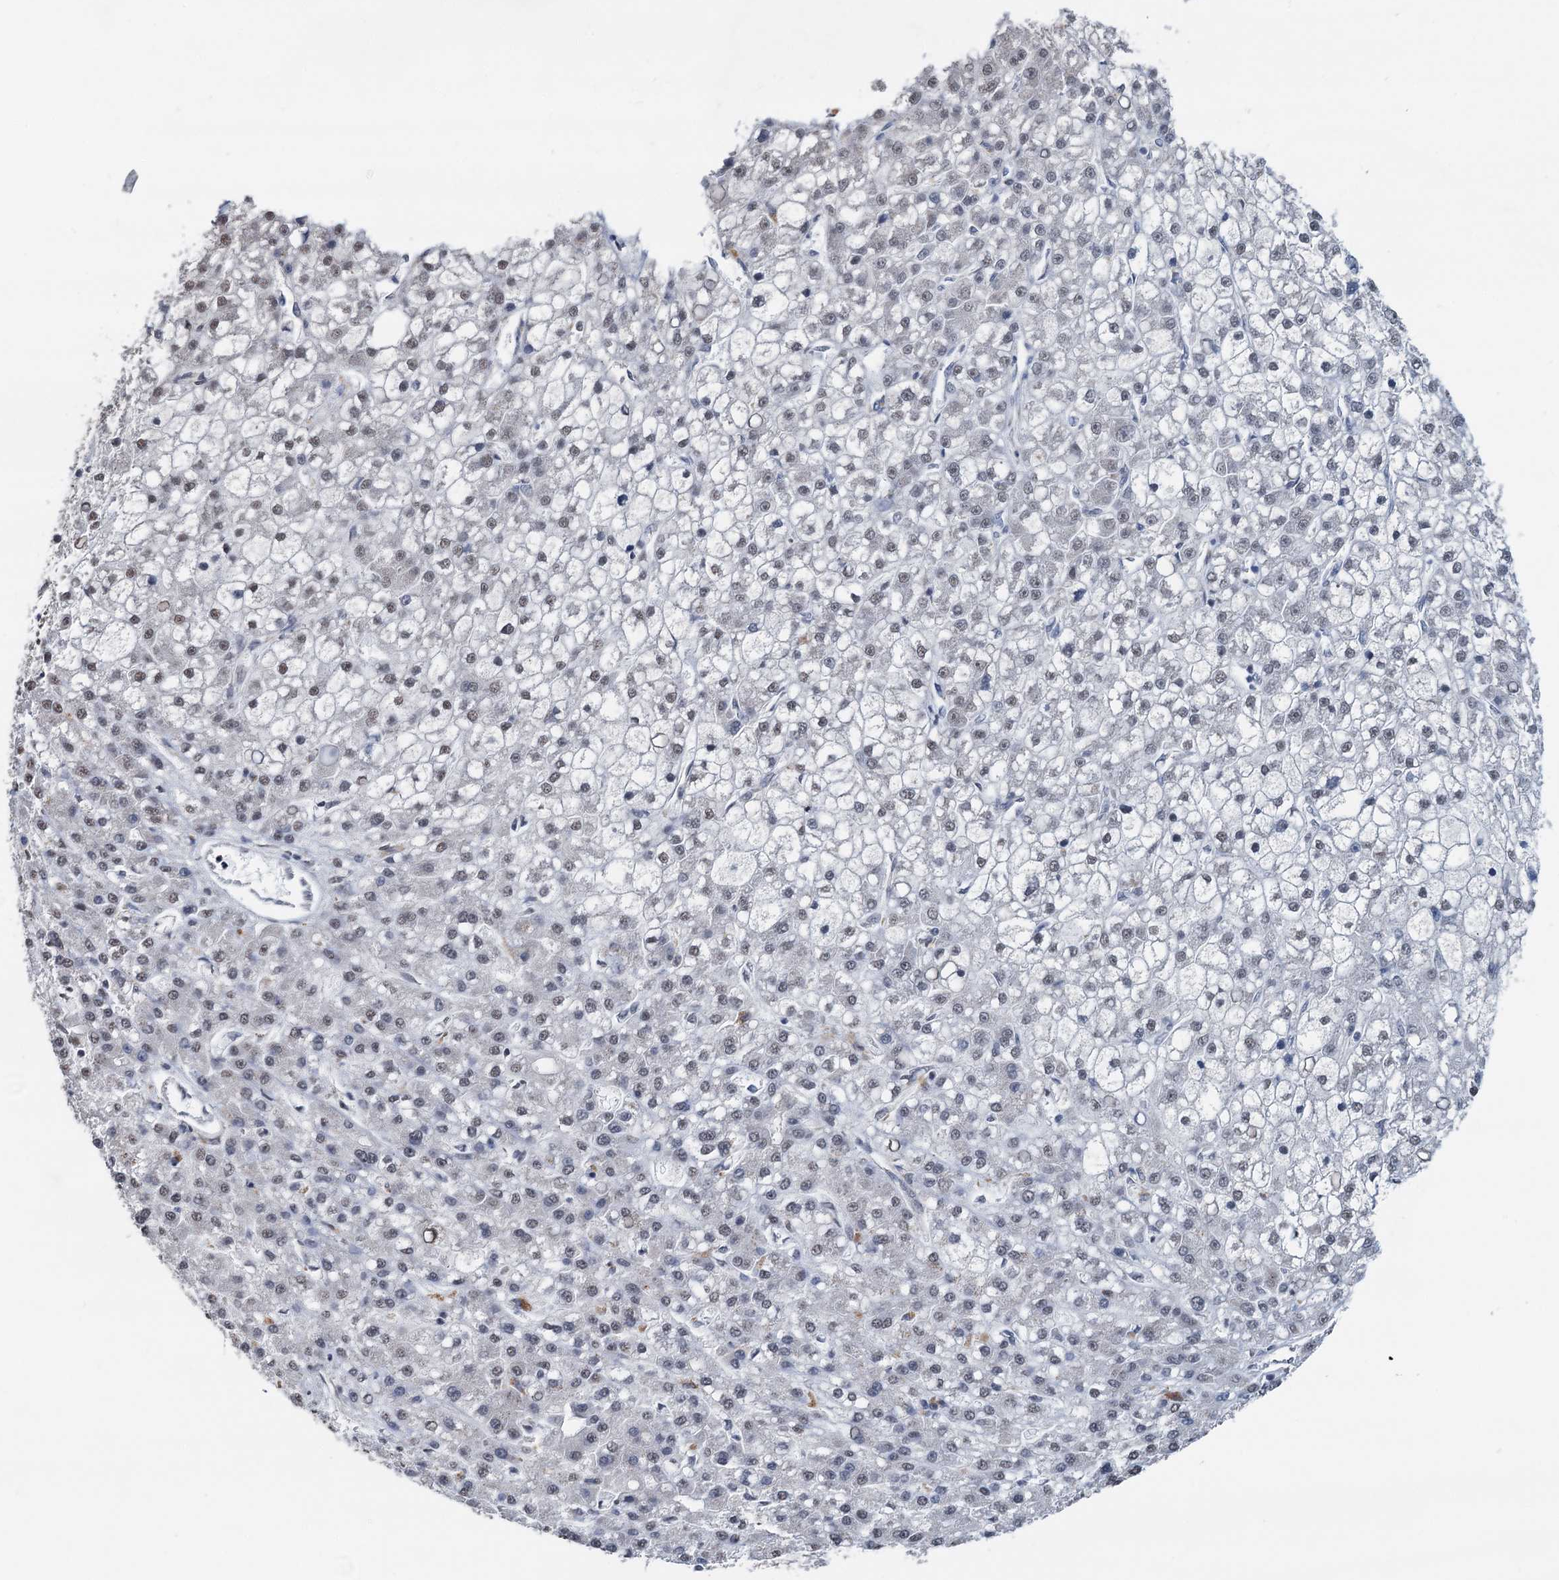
{"staining": {"intensity": "weak", "quantity": "<25%", "location": "nuclear"}, "tissue": "liver cancer", "cell_type": "Tumor cells", "image_type": "cancer", "snomed": [{"axis": "morphology", "description": "Carcinoma, Hepatocellular, NOS"}, {"axis": "topography", "description": "Liver"}], "caption": "Hepatocellular carcinoma (liver) stained for a protein using IHC displays no staining tumor cells.", "gene": "SHLD1", "patient": {"sex": "male", "age": 67}}